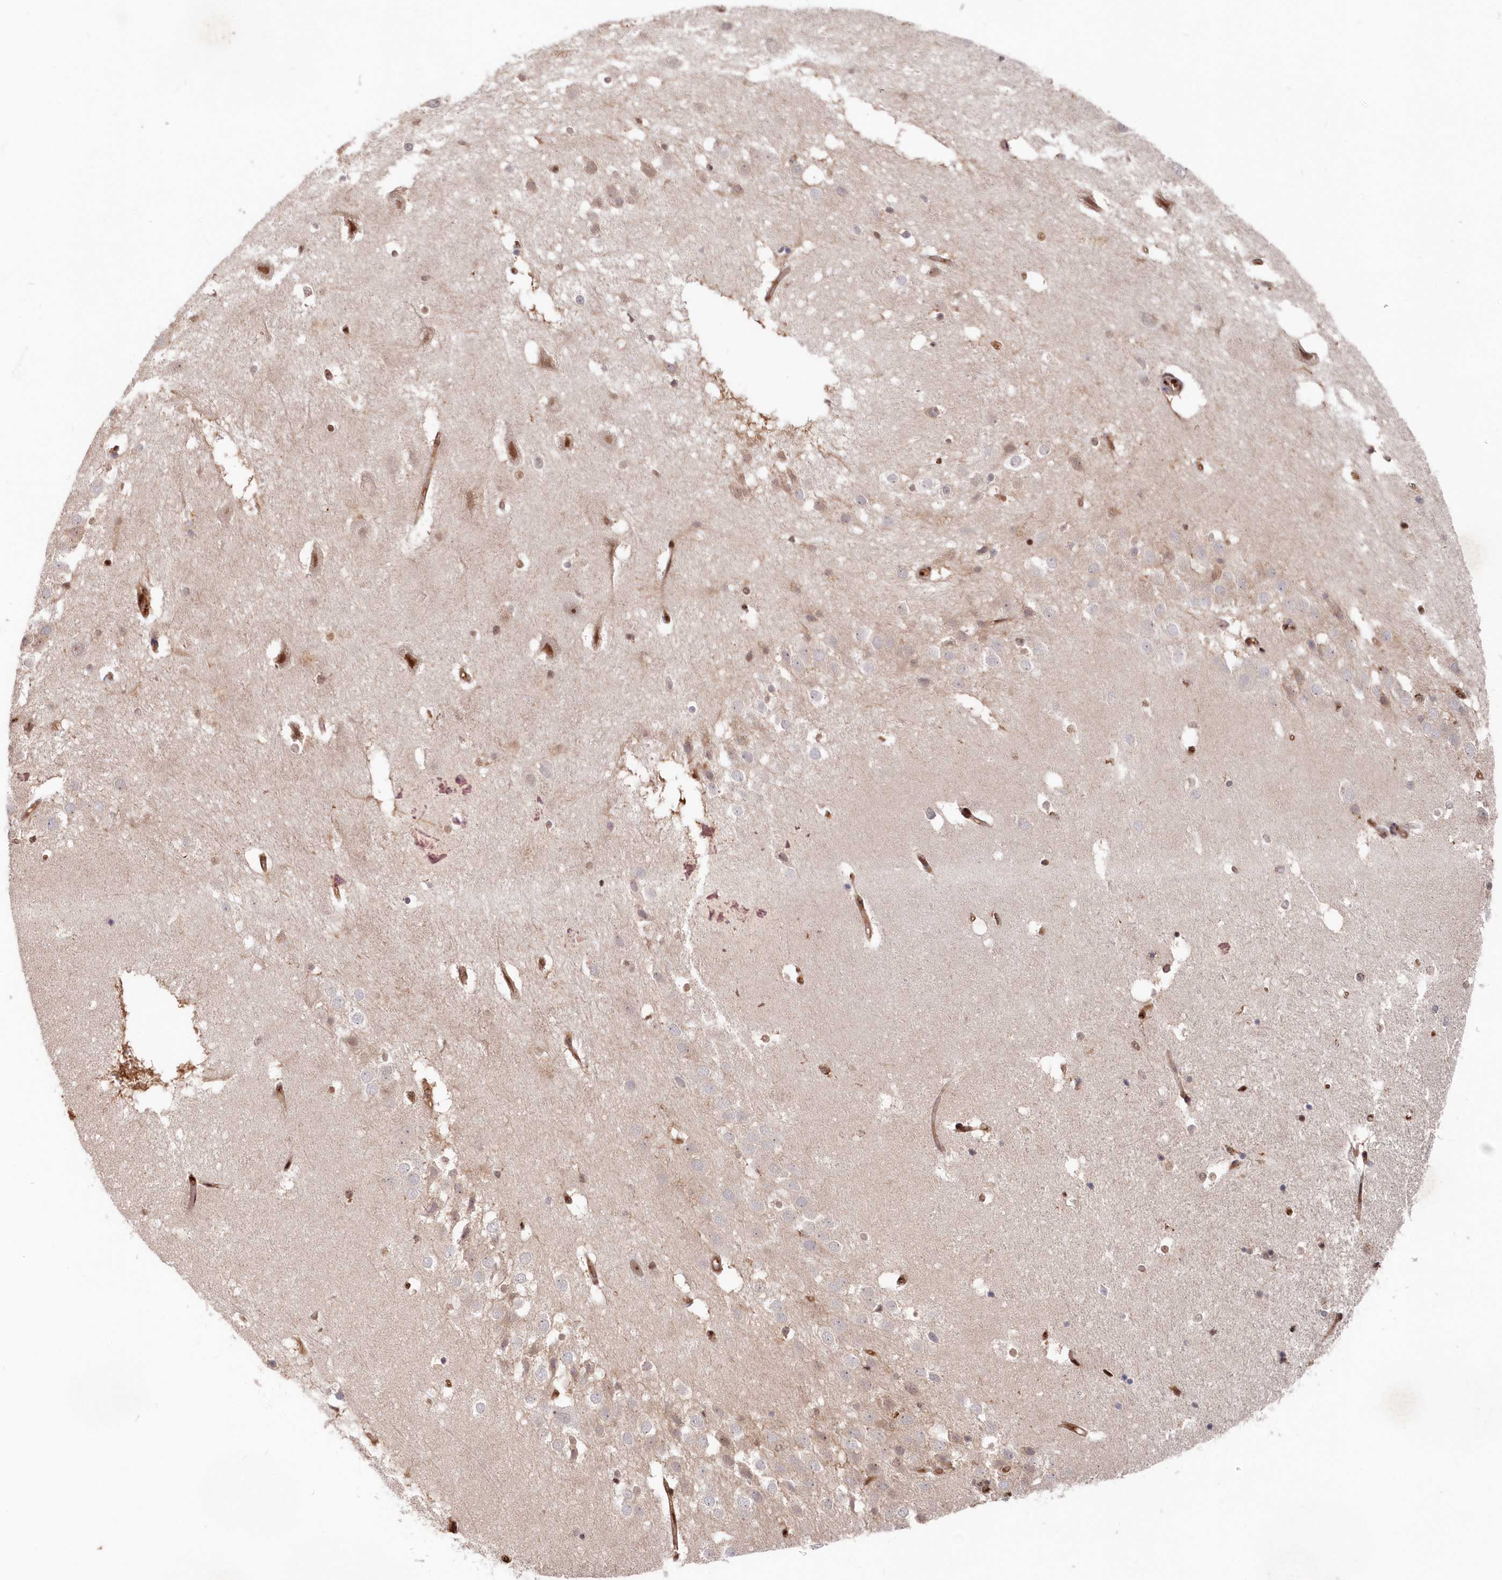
{"staining": {"intensity": "moderate", "quantity": "25%-75%", "location": "nuclear"}, "tissue": "hippocampus", "cell_type": "Glial cells", "image_type": "normal", "snomed": [{"axis": "morphology", "description": "Normal tissue, NOS"}, {"axis": "topography", "description": "Hippocampus"}], "caption": "Glial cells exhibit medium levels of moderate nuclear expression in approximately 25%-75% of cells in normal human hippocampus.", "gene": "ABHD14B", "patient": {"sex": "female", "age": 52}}